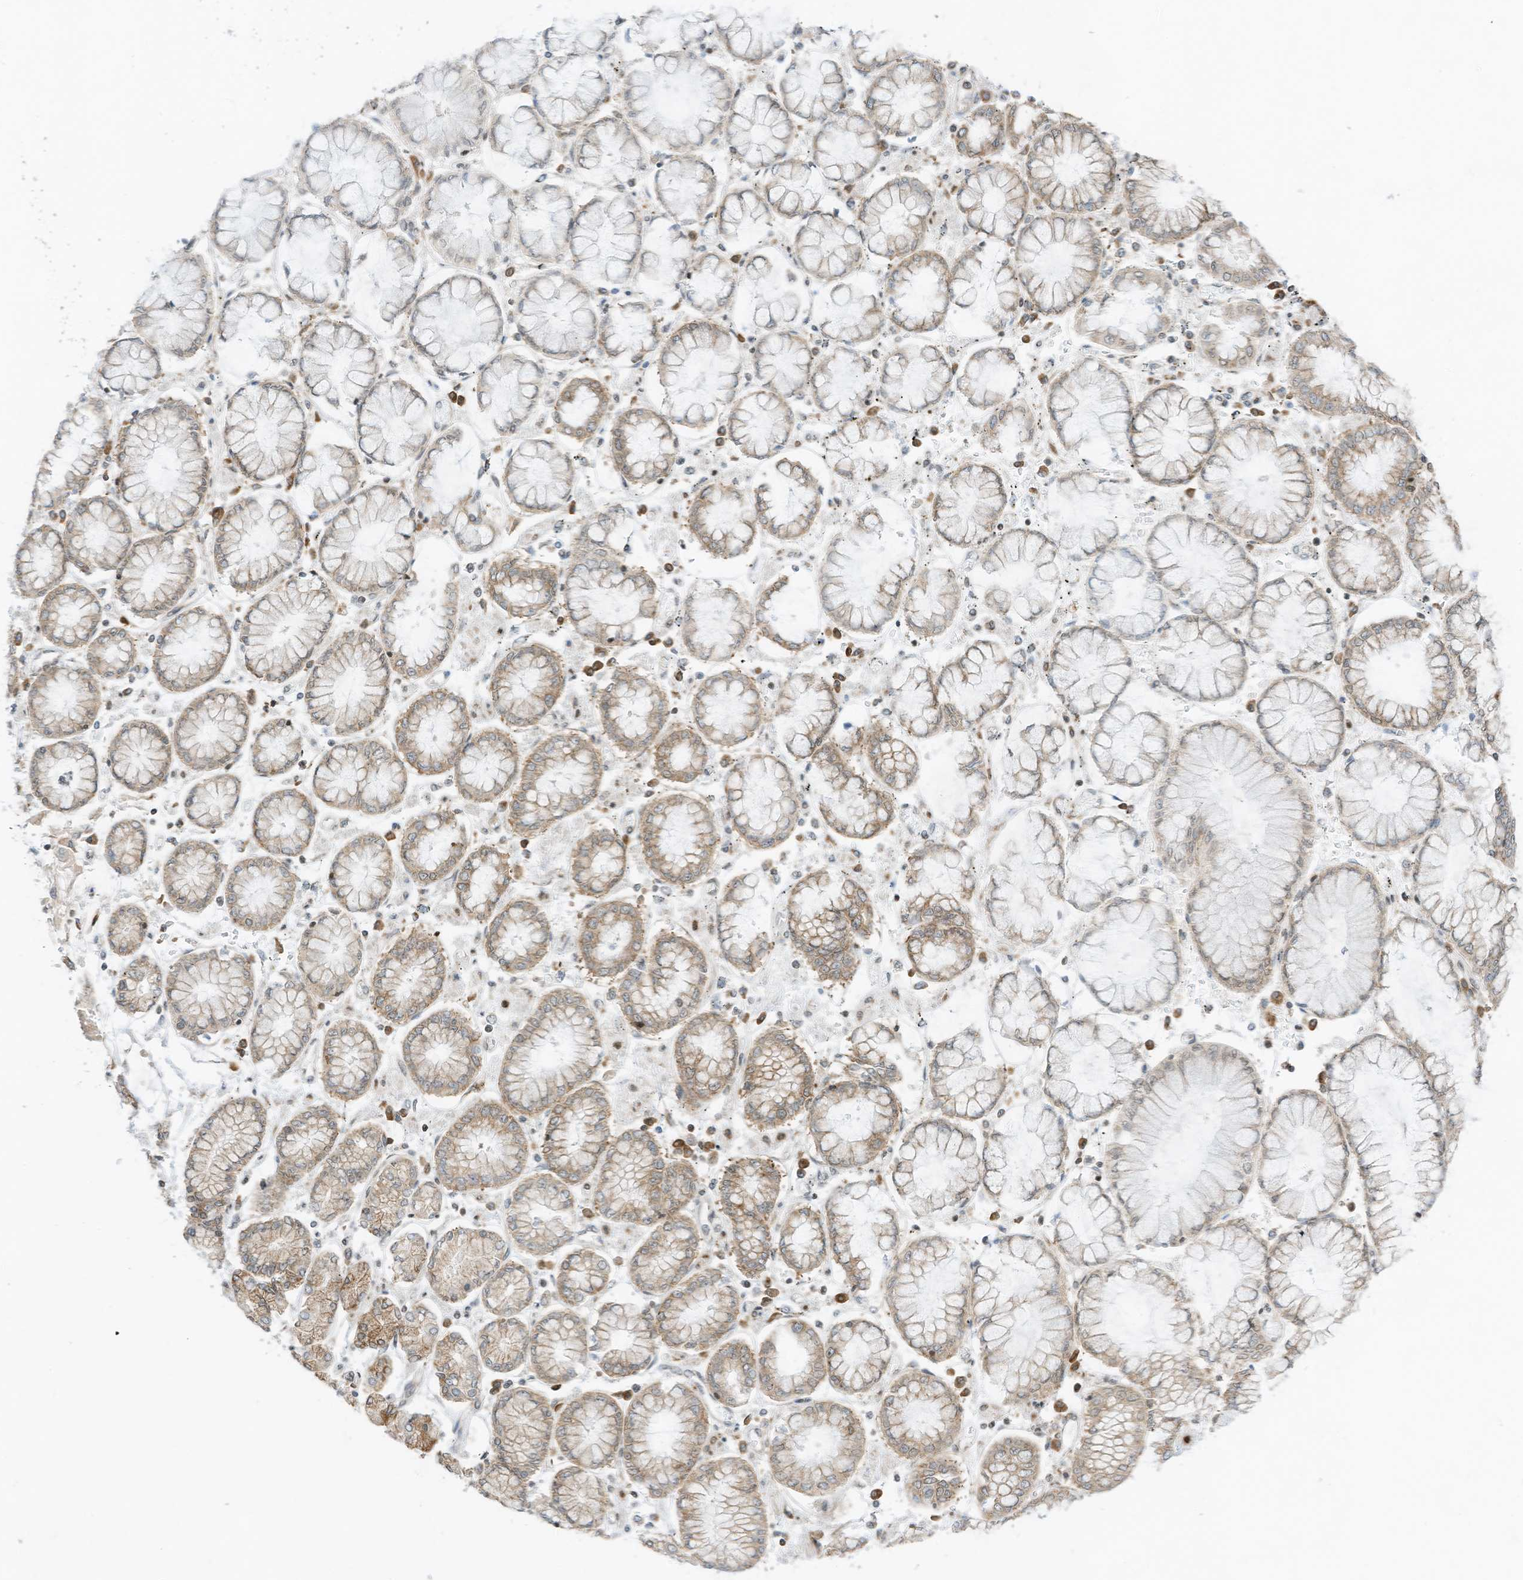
{"staining": {"intensity": "weak", "quantity": "25%-75%", "location": "cytoplasmic/membranous"}, "tissue": "stomach cancer", "cell_type": "Tumor cells", "image_type": "cancer", "snomed": [{"axis": "morphology", "description": "Adenocarcinoma, NOS"}, {"axis": "topography", "description": "Stomach"}], "caption": "A photomicrograph of stomach cancer stained for a protein shows weak cytoplasmic/membranous brown staining in tumor cells.", "gene": "EDF1", "patient": {"sex": "male", "age": 76}}